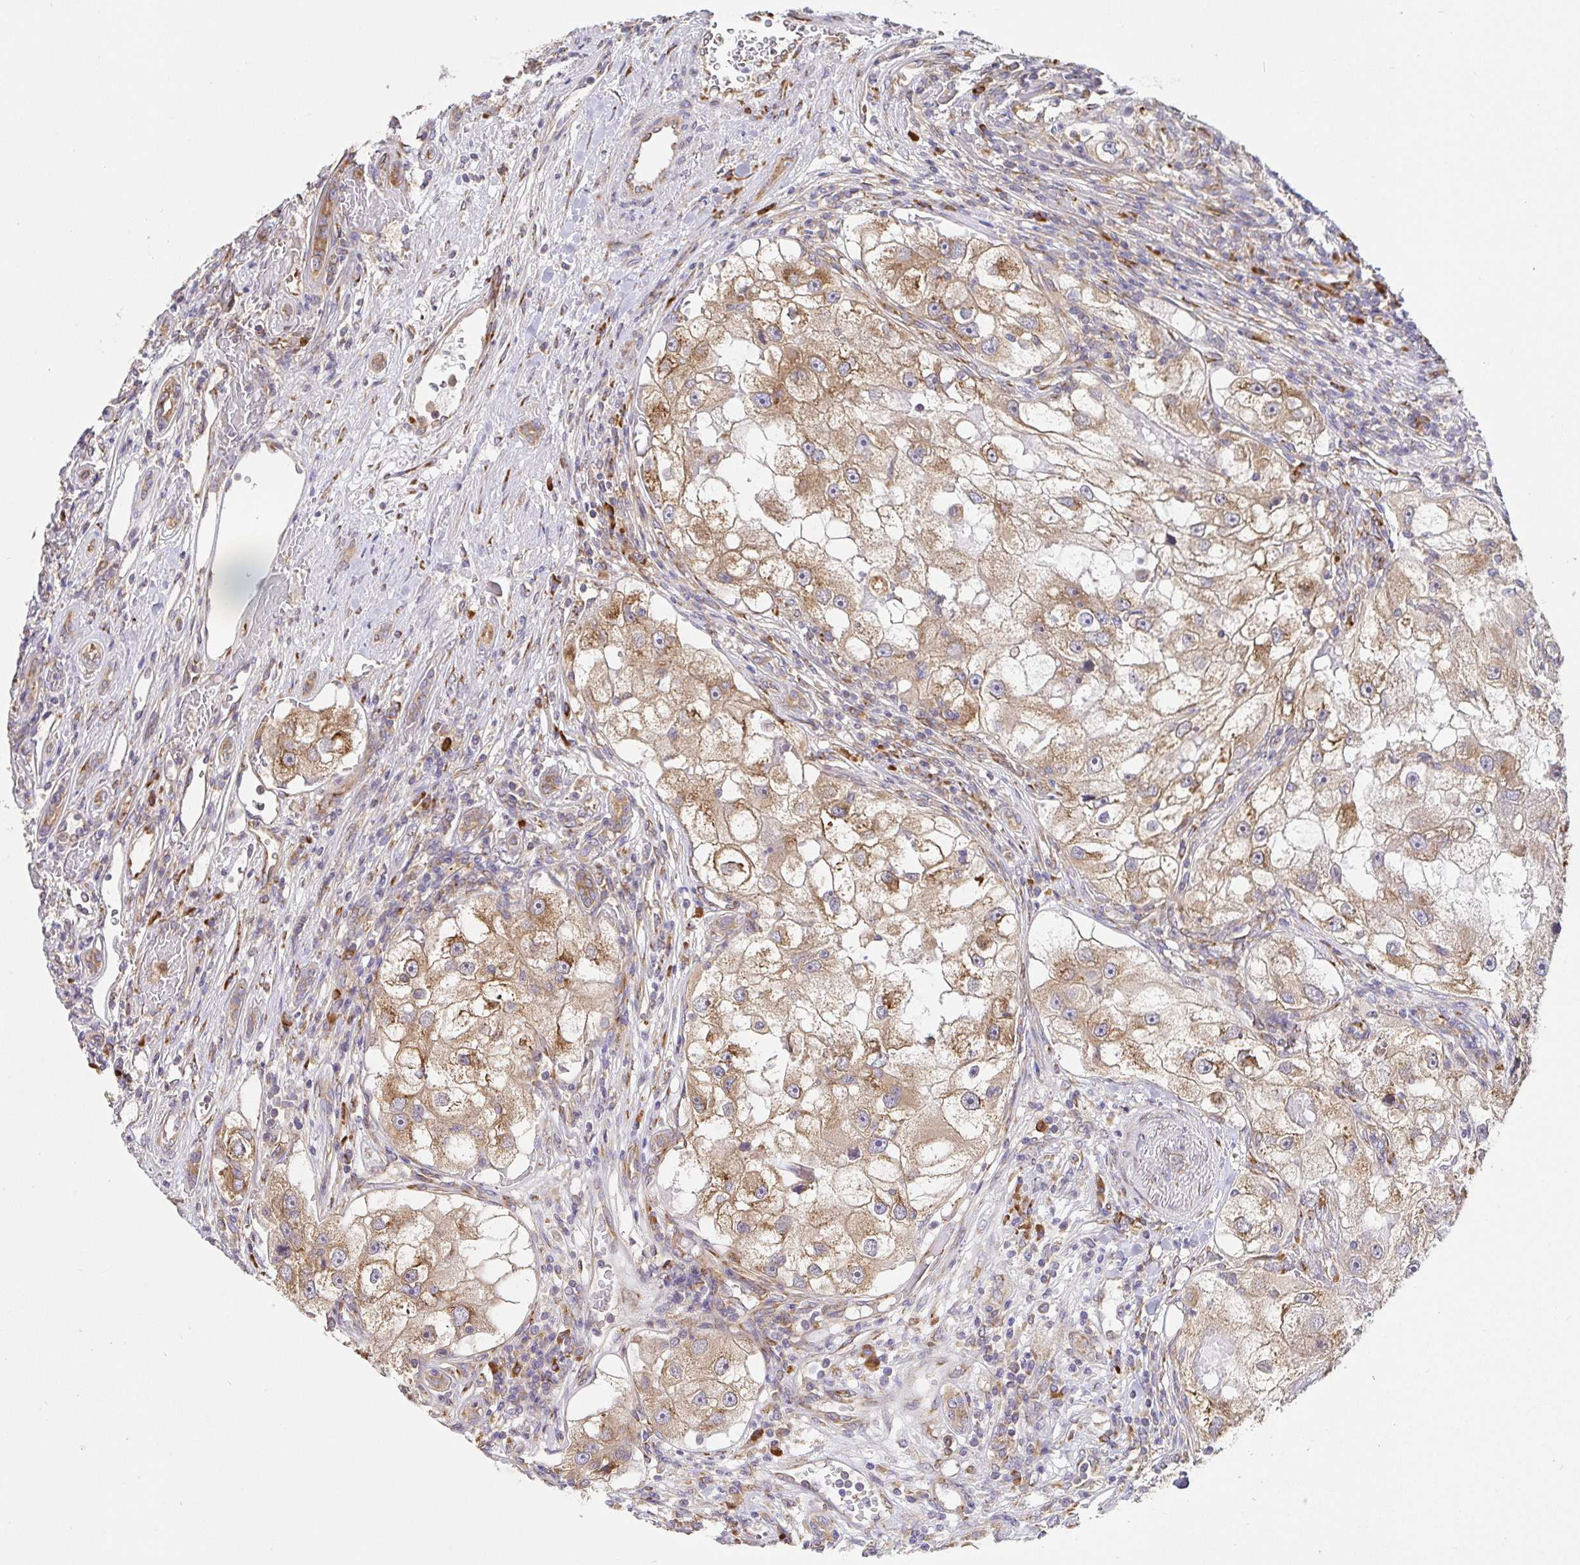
{"staining": {"intensity": "moderate", "quantity": ">75%", "location": "cytoplasmic/membranous"}, "tissue": "renal cancer", "cell_type": "Tumor cells", "image_type": "cancer", "snomed": [{"axis": "morphology", "description": "Adenocarcinoma, NOS"}, {"axis": "topography", "description": "Kidney"}], "caption": "An image showing moderate cytoplasmic/membranous staining in about >75% of tumor cells in adenocarcinoma (renal), as visualized by brown immunohistochemical staining.", "gene": "PDPK1", "patient": {"sex": "male", "age": 63}}